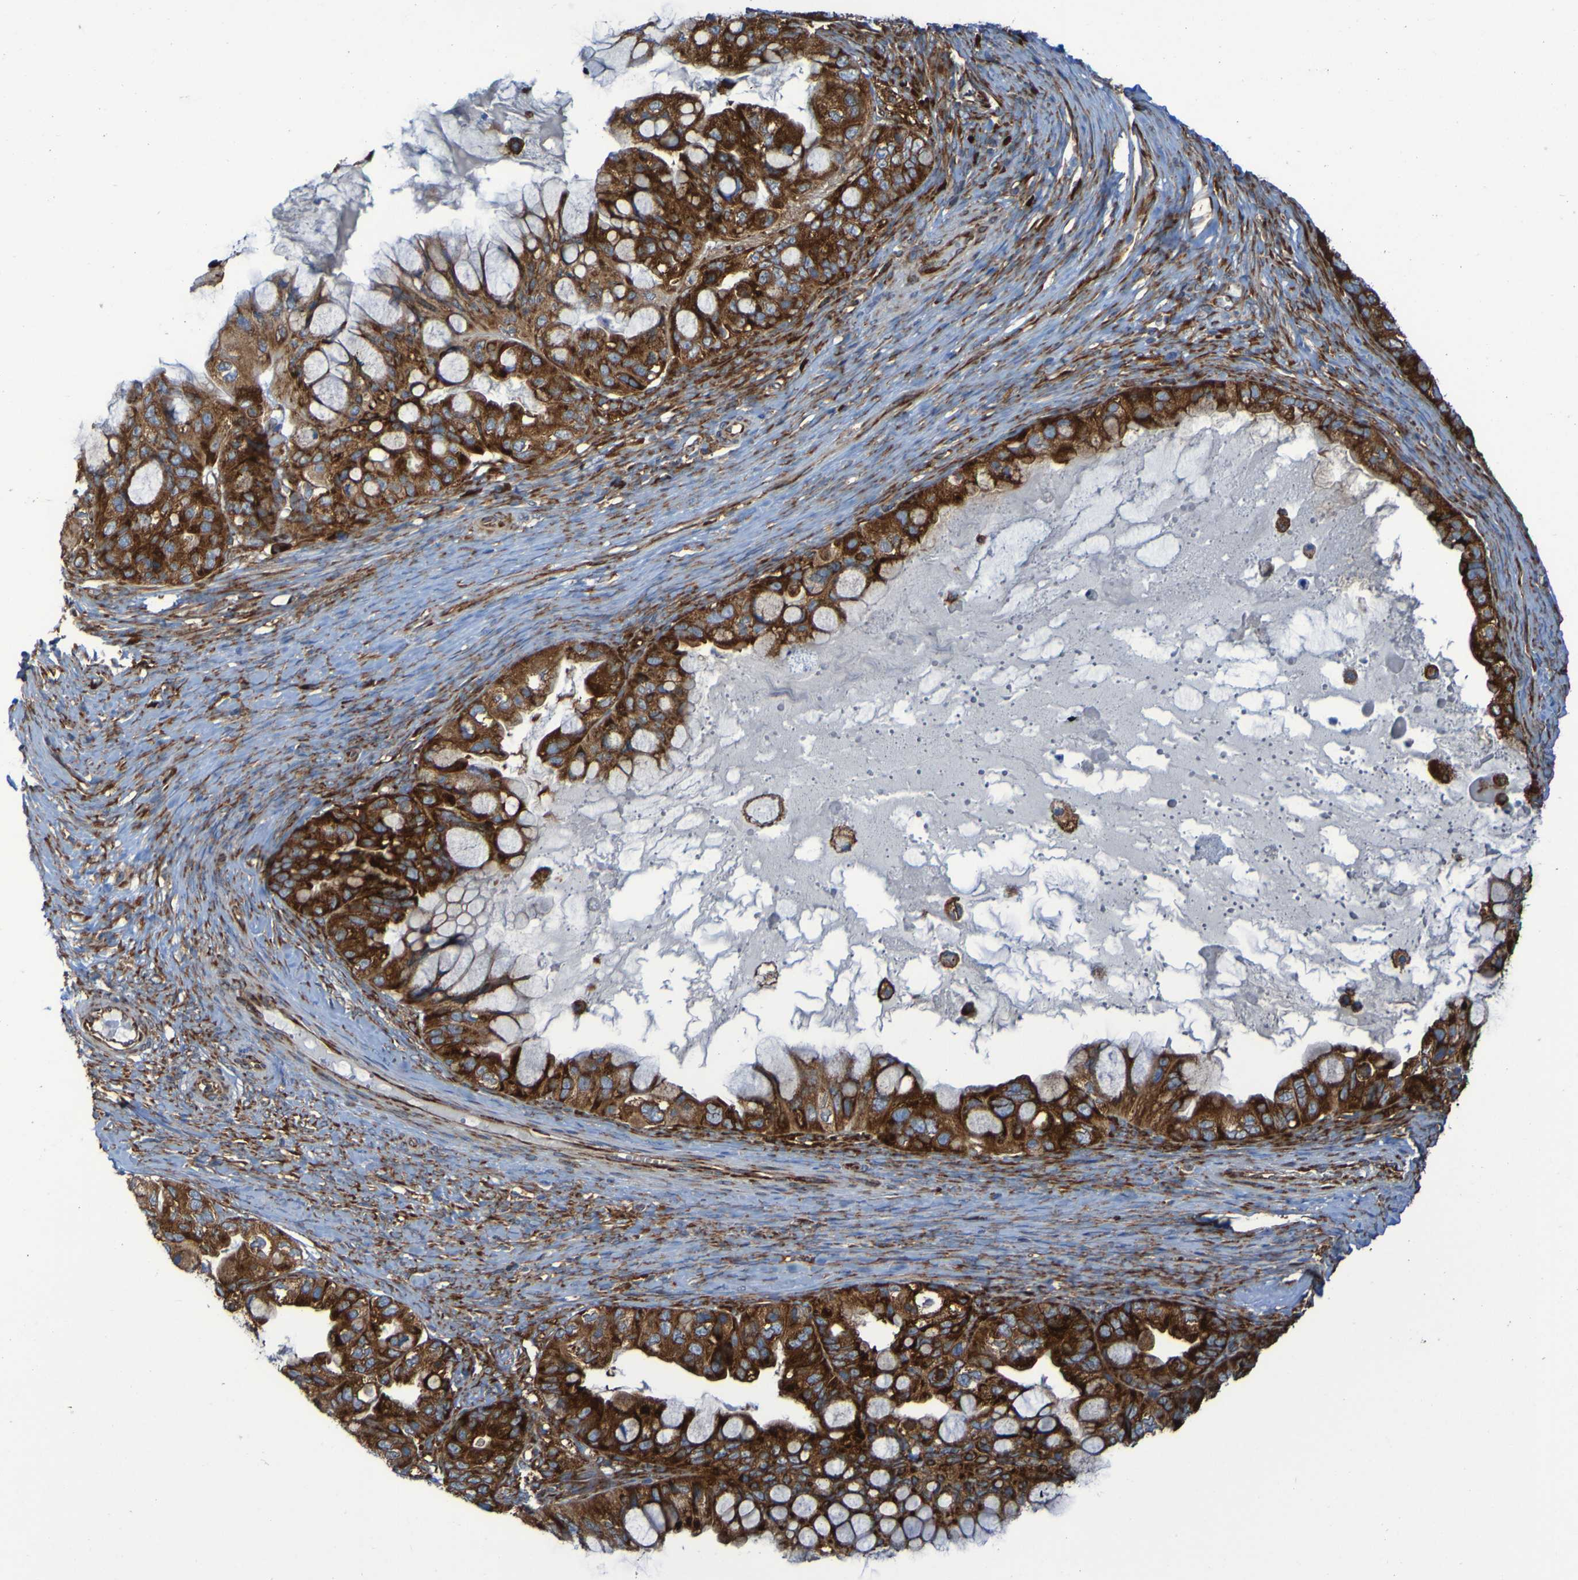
{"staining": {"intensity": "strong", "quantity": ">75%", "location": "cytoplasmic/membranous"}, "tissue": "ovarian cancer", "cell_type": "Tumor cells", "image_type": "cancer", "snomed": [{"axis": "morphology", "description": "Cystadenocarcinoma, mucinous, NOS"}, {"axis": "topography", "description": "Ovary"}], "caption": "Protein analysis of ovarian cancer (mucinous cystadenocarcinoma) tissue exhibits strong cytoplasmic/membranous staining in about >75% of tumor cells.", "gene": "RPL10", "patient": {"sex": "female", "age": 80}}